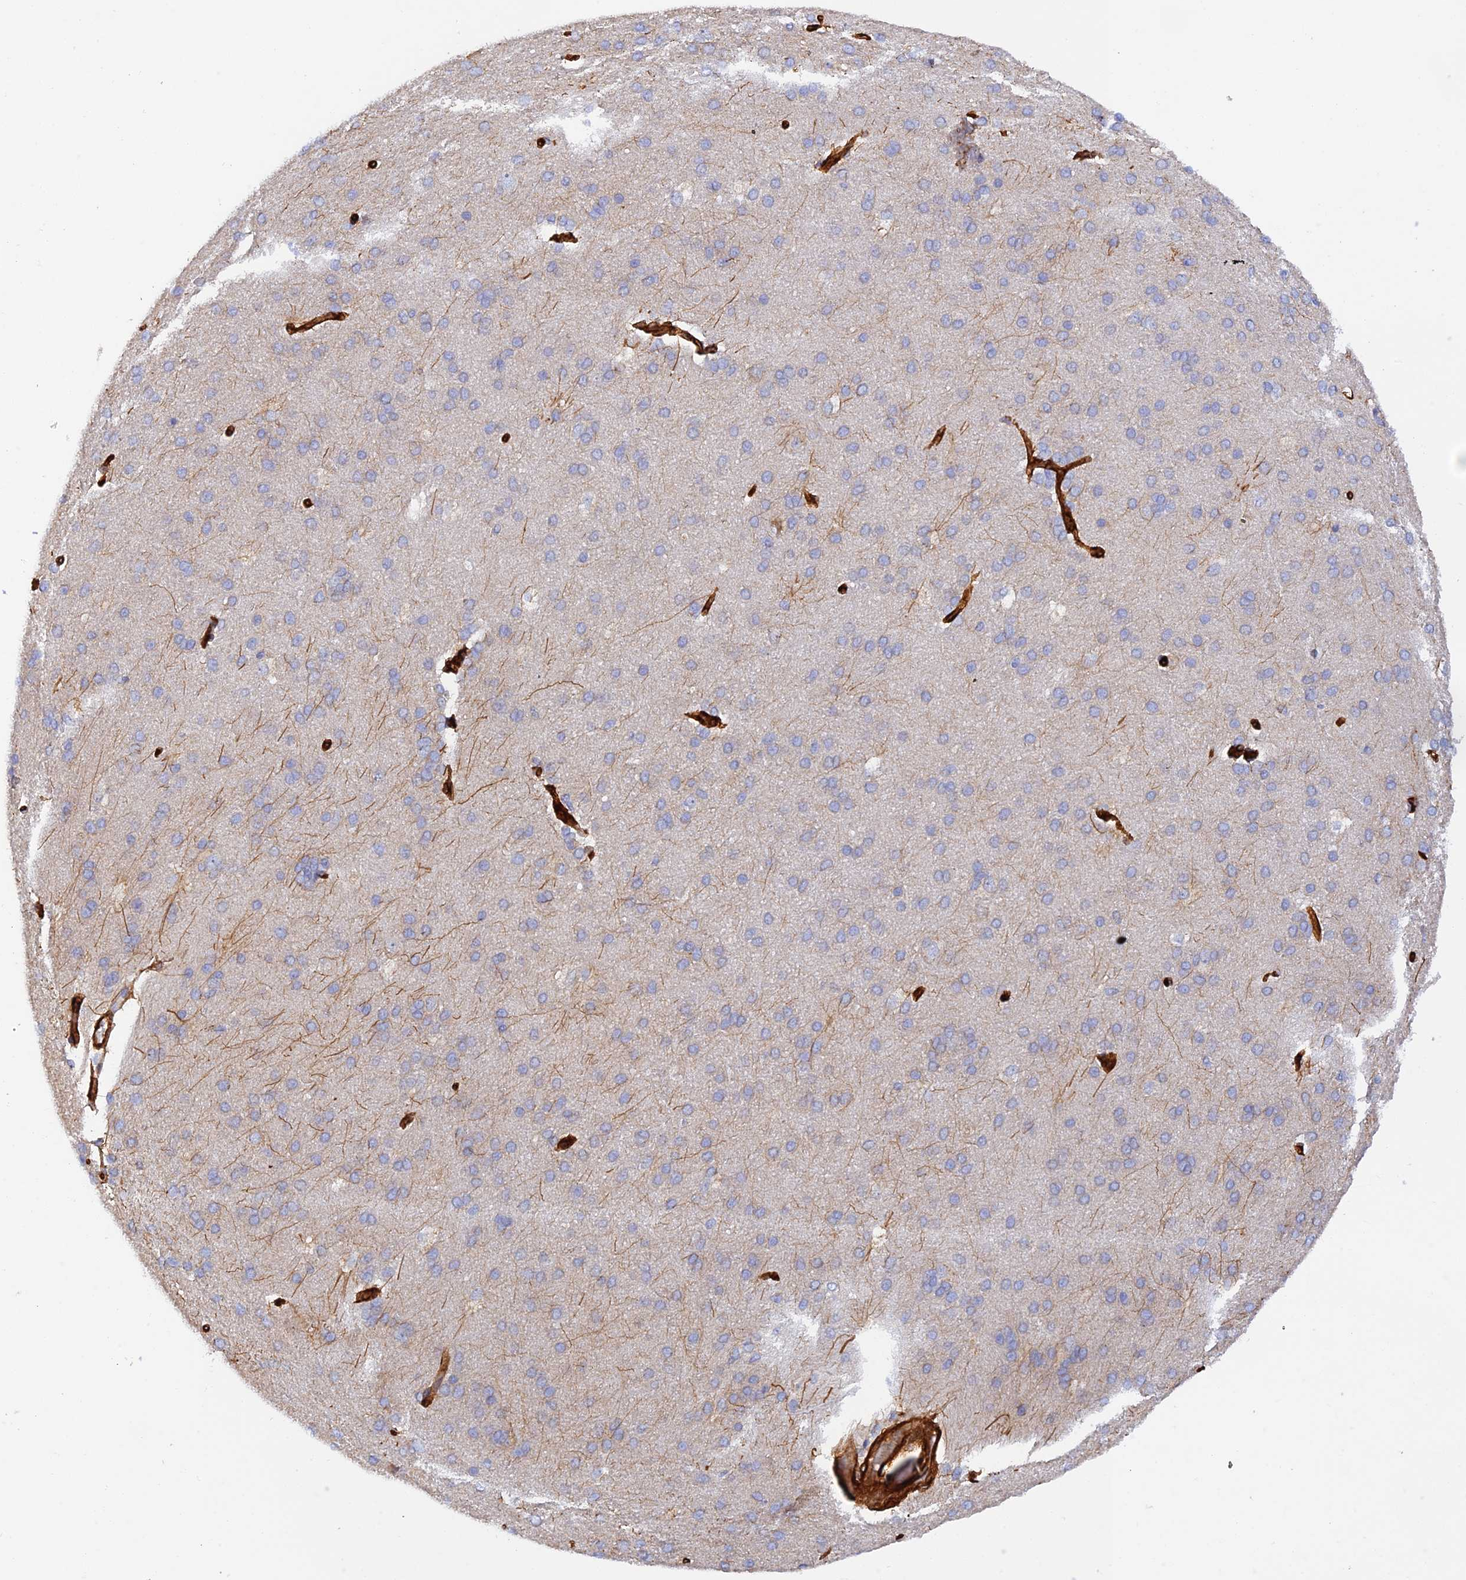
{"staining": {"intensity": "strong", "quantity": ">75%", "location": "cytoplasmic/membranous"}, "tissue": "cerebral cortex", "cell_type": "Endothelial cells", "image_type": "normal", "snomed": [{"axis": "morphology", "description": "Normal tissue, NOS"}, {"axis": "topography", "description": "Cerebral cortex"}], "caption": "Protein staining by immunohistochemistry (IHC) reveals strong cytoplasmic/membranous positivity in about >75% of endothelial cells in unremarkable cerebral cortex.", "gene": "MYO9A", "patient": {"sex": "male", "age": 62}}